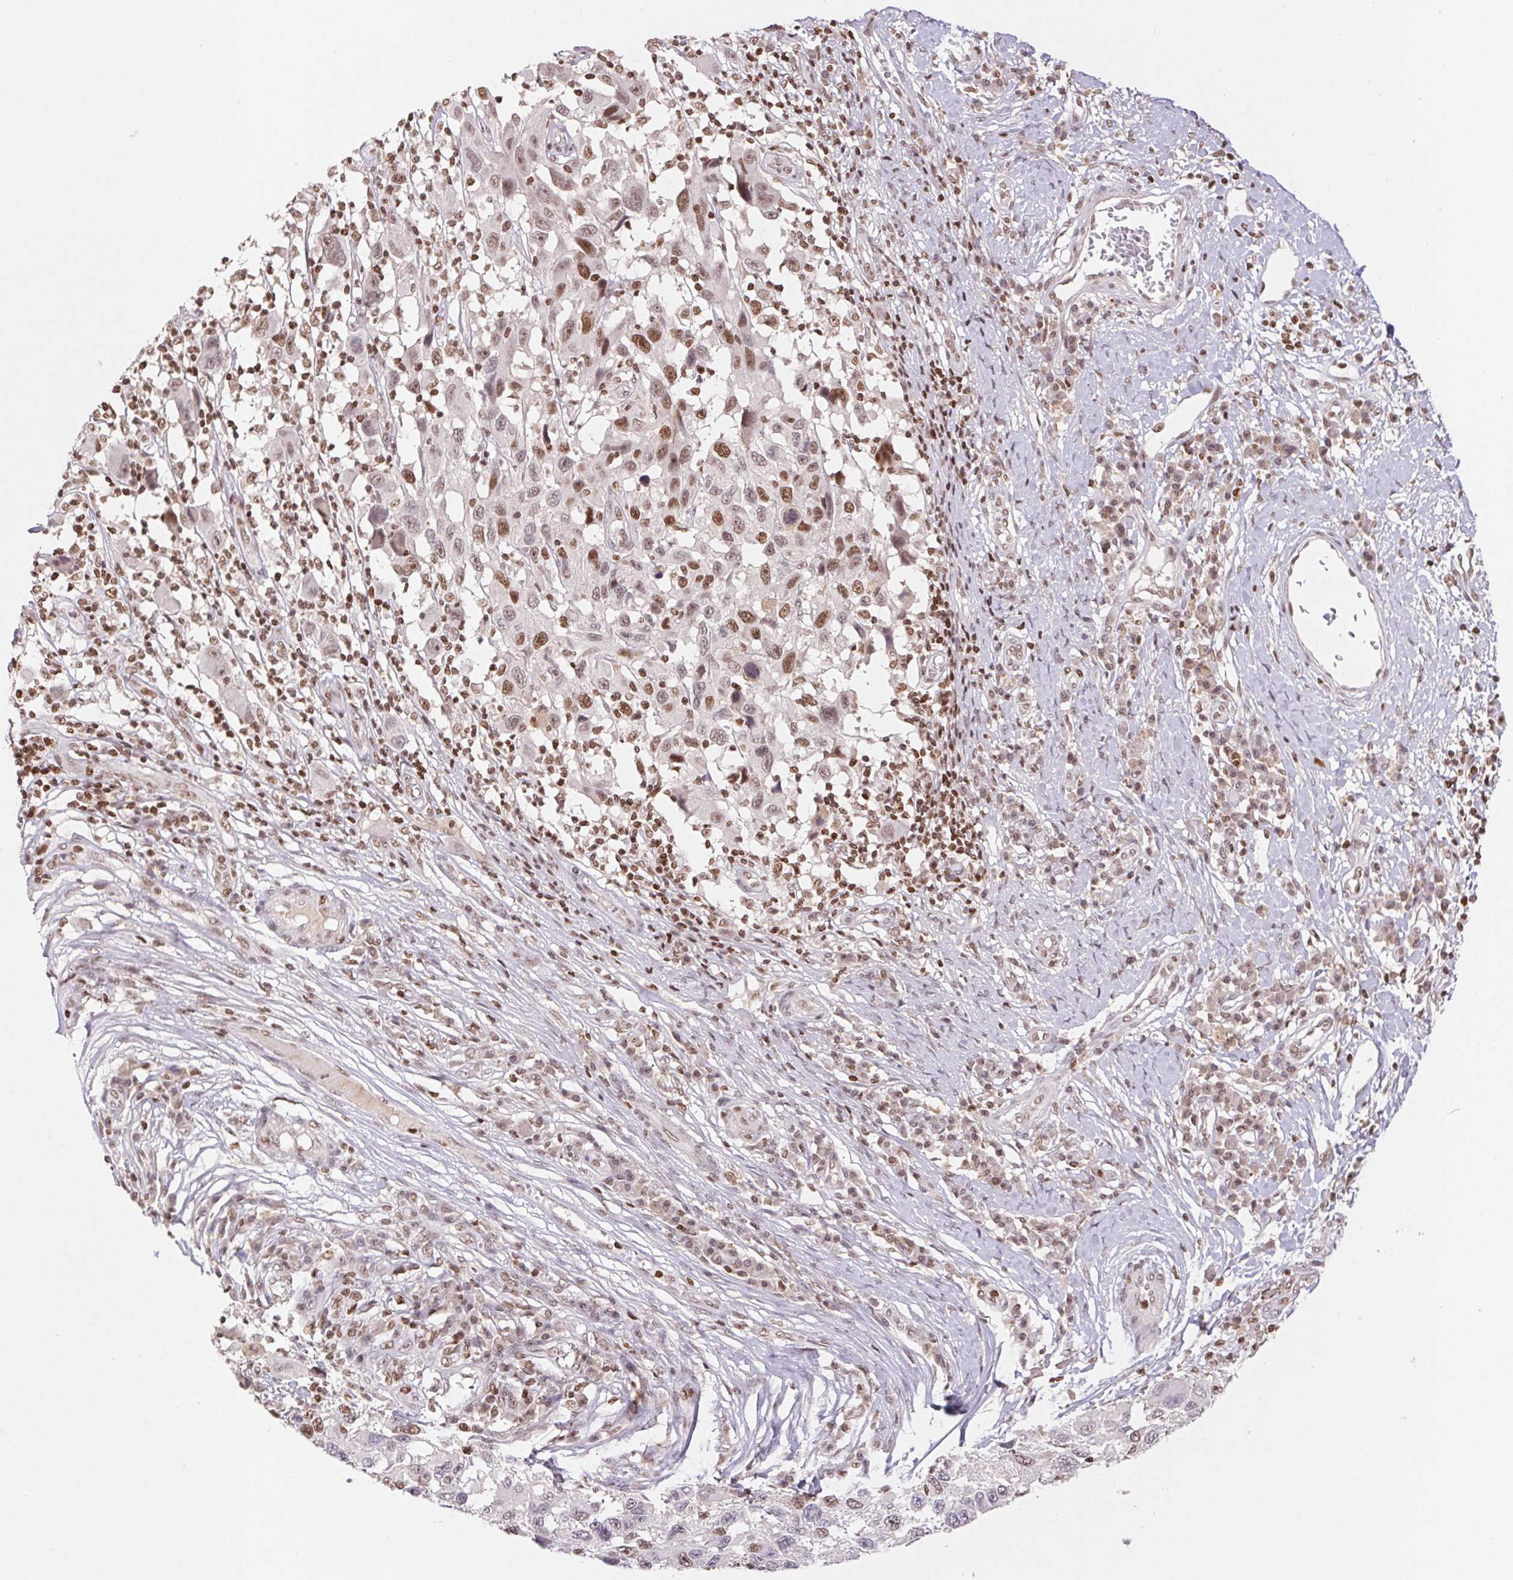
{"staining": {"intensity": "moderate", "quantity": "25%-75%", "location": "nuclear"}, "tissue": "melanoma", "cell_type": "Tumor cells", "image_type": "cancer", "snomed": [{"axis": "morphology", "description": "Malignant melanoma, NOS"}, {"axis": "topography", "description": "Skin"}], "caption": "IHC staining of malignant melanoma, which reveals medium levels of moderate nuclear positivity in approximately 25%-75% of tumor cells indicating moderate nuclear protein expression. The staining was performed using DAB (3,3'-diaminobenzidine) (brown) for protein detection and nuclei were counterstained in hematoxylin (blue).", "gene": "POLD3", "patient": {"sex": "male", "age": 53}}